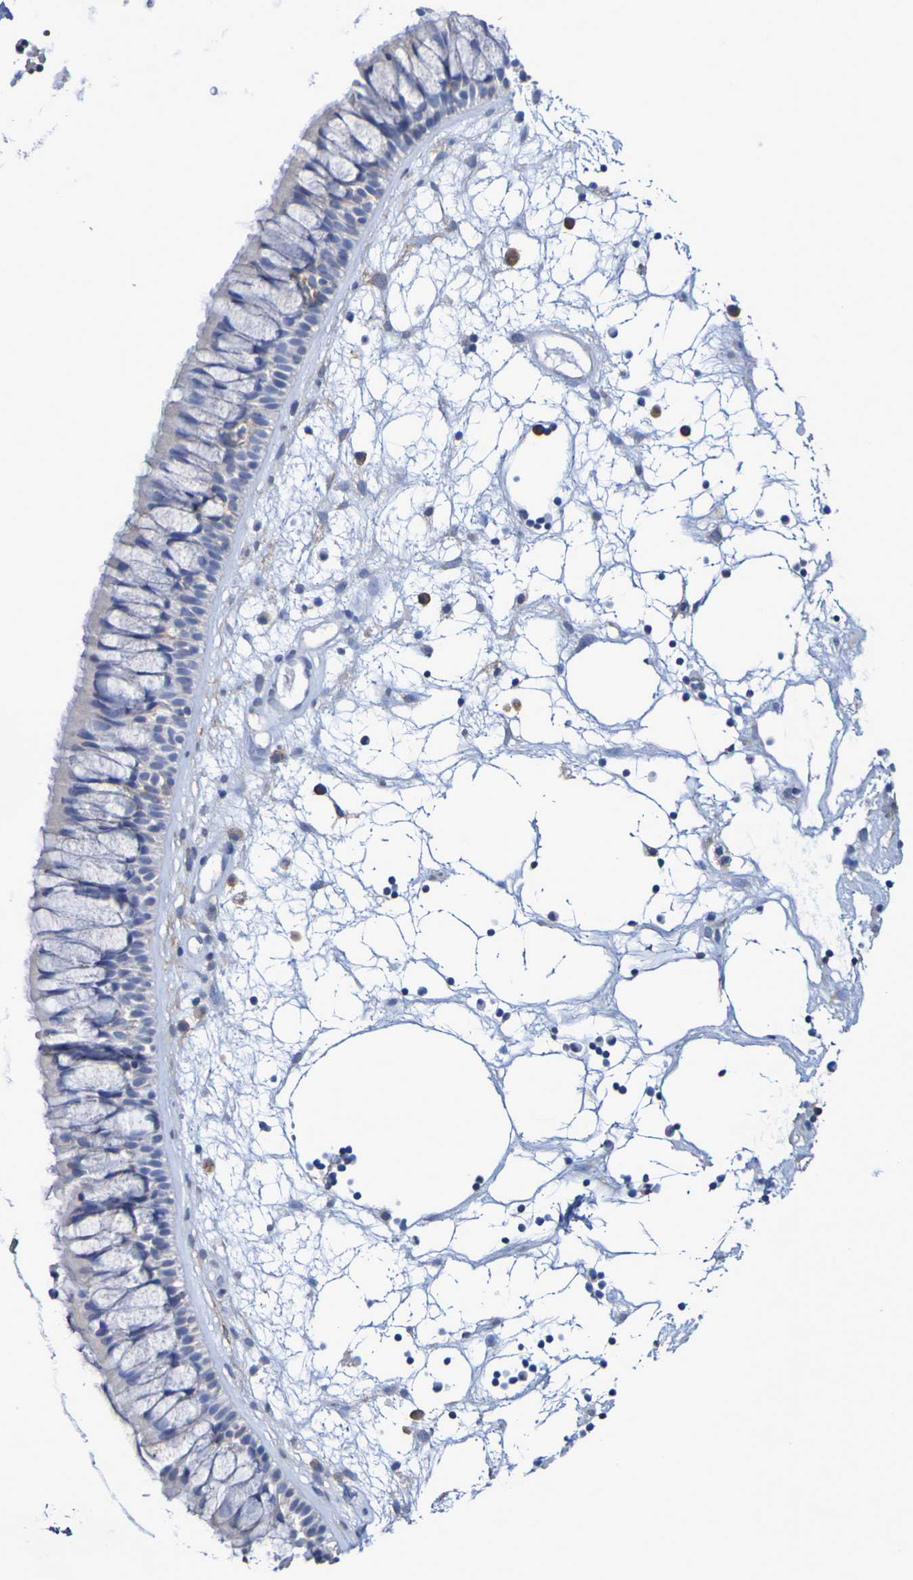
{"staining": {"intensity": "negative", "quantity": "none", "location": "none"}, "tissue": "nasopharynx", "cell_type": "Respiratory epithelial cells", "image_type": "normal", "snomed": [{"axis": "morphology", "description": "Normal tissue, NOS"}, {"axis": "morphology", "description": "Inflammation, NOS"}, {"axis": "topography", "description": "Nasopharynx"}], "caption": "Protein analysis of normal nasopharynx demonstrates no significant expression in respiratory epithelial cells.", "gene": "SLC3A2", "patient": {"sex": "male", "age": 48}}